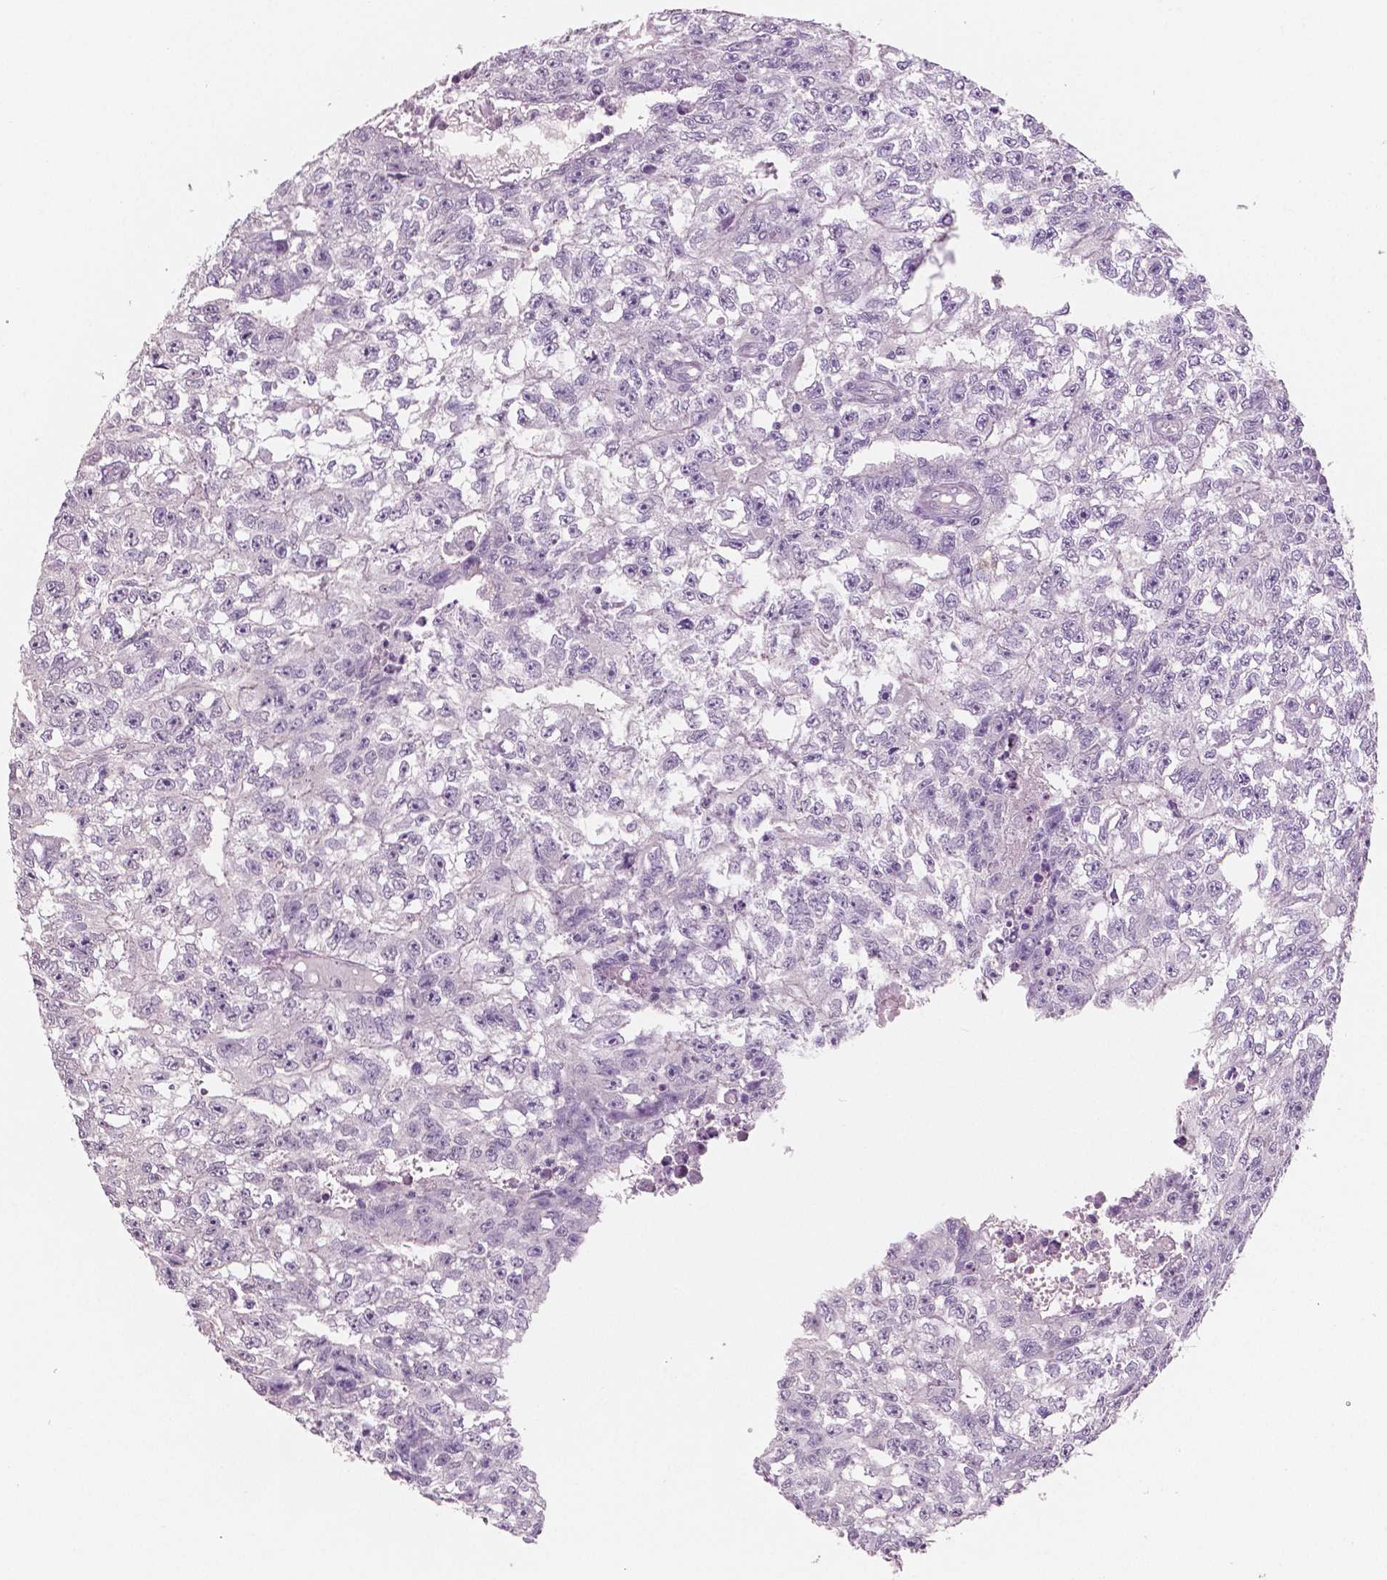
{"staining": {"intensity": "negative", "quantity": "none", "location": "none"}, "tissue": "testis cancer", "cell_type": "Tumor cells", "image_type": "cancer", "snomed": [{"axis": "morphology", "description": "Carcinoma, Embryonal, NOS"}, {"axis": "morphology", "description": "Teratoma, malignant, NOS"}, {"axis": "topography", "description": "Testis"}], "caption": "Immunohistochemistry of human testis cancer (malignant teratoma) reveals no positivity in tumor cells.", "gene": "NECAB2", "patient": {"sex": "male", "age": 24}}